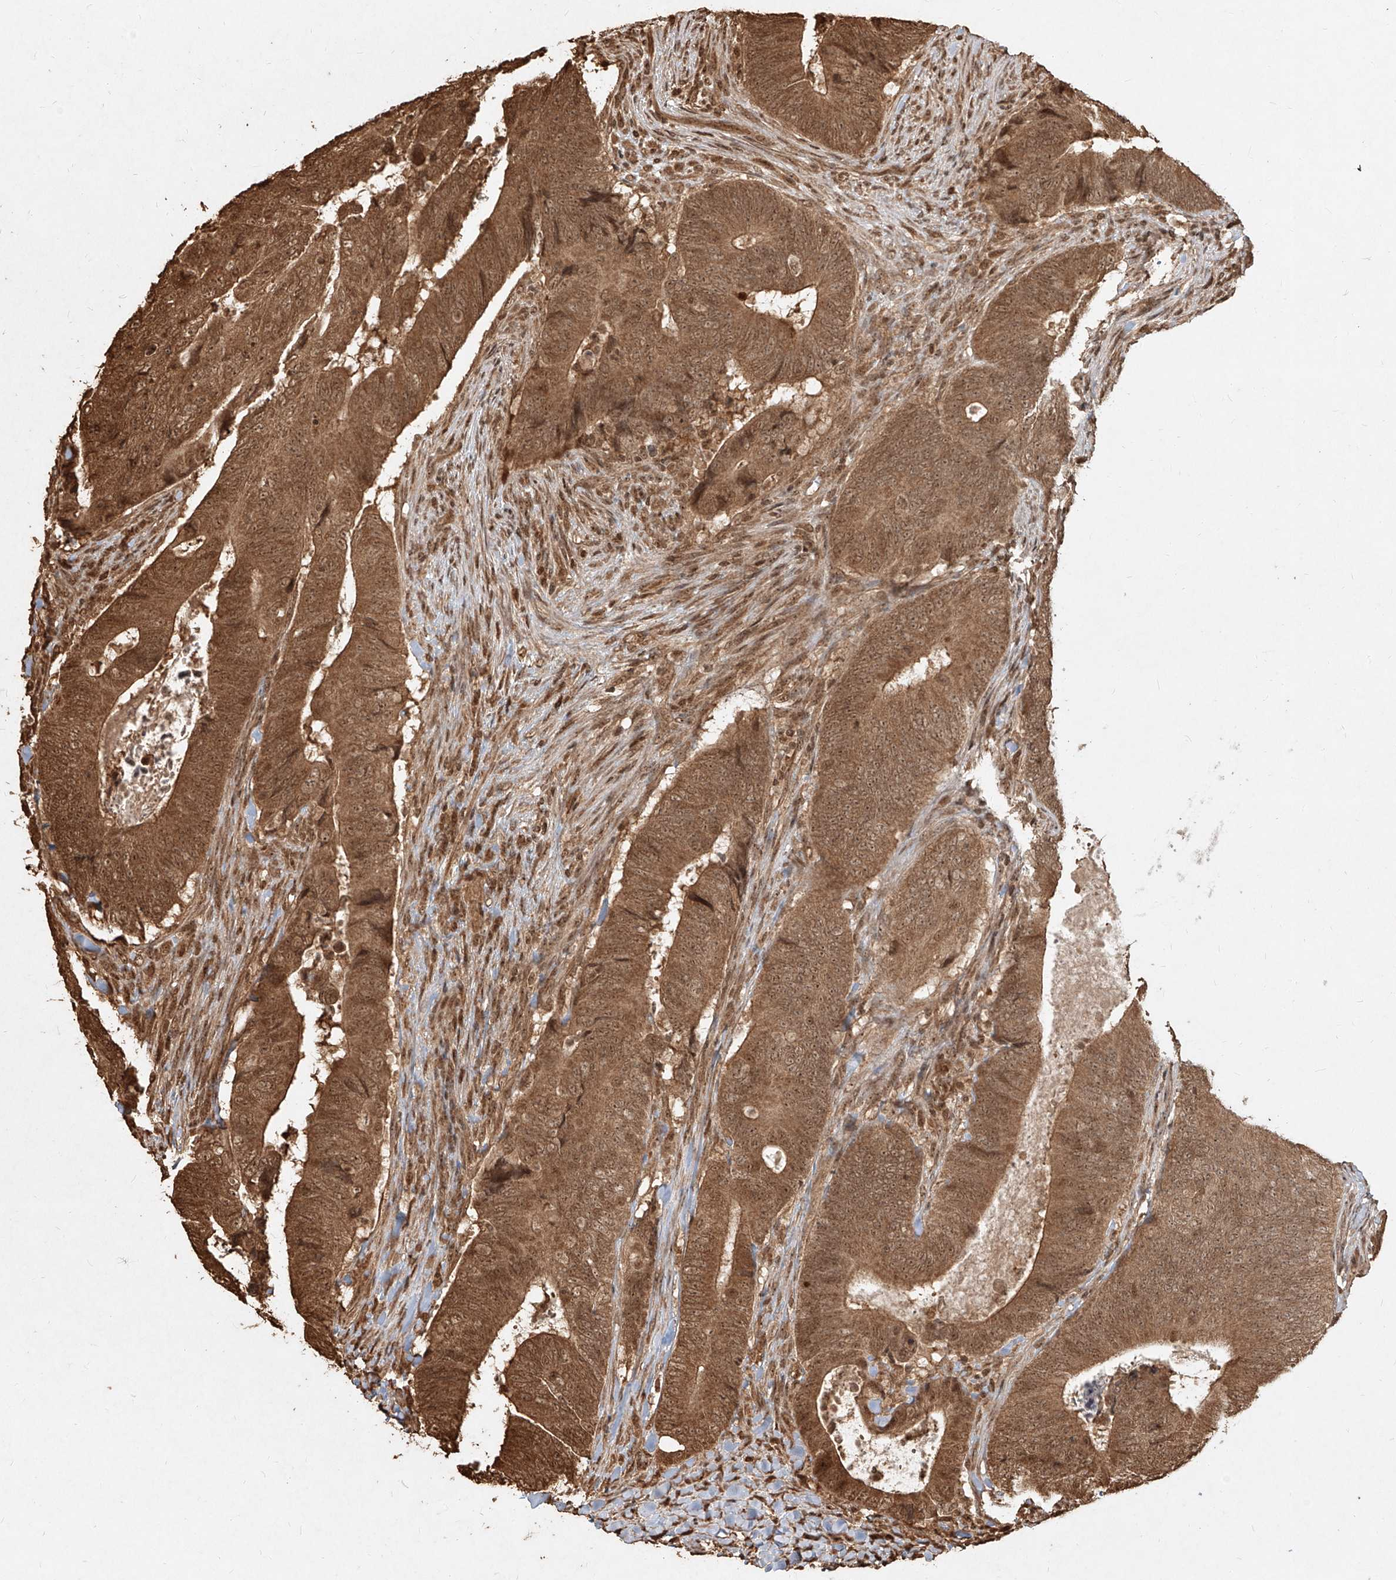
{"staining": {"intensity": "moderate", "quantity": ">75%", "location": "cytoplasmic/membranous,nuclear"}, "tissue": "colorectal cancer", "cell_type": "Tumor cells", "image_type": "cancer", "snomed": [{"axis": "morphology", "description": "Normal tissue, NOS"}, {"axis": "morphology", "description": "Adenocarcinoma, NOS"}, {"axis": "topography", "description": "Colon"}], "caption": "Protein expression analysis of human colorectal cancer (adenocarcinoma) reveals moderate cytoplasmic/membranous and nuclear positivity in approximately >75% of tumor cells.", "gene": "UBE2K", "patient": {"sex": "male", "age": 56}}